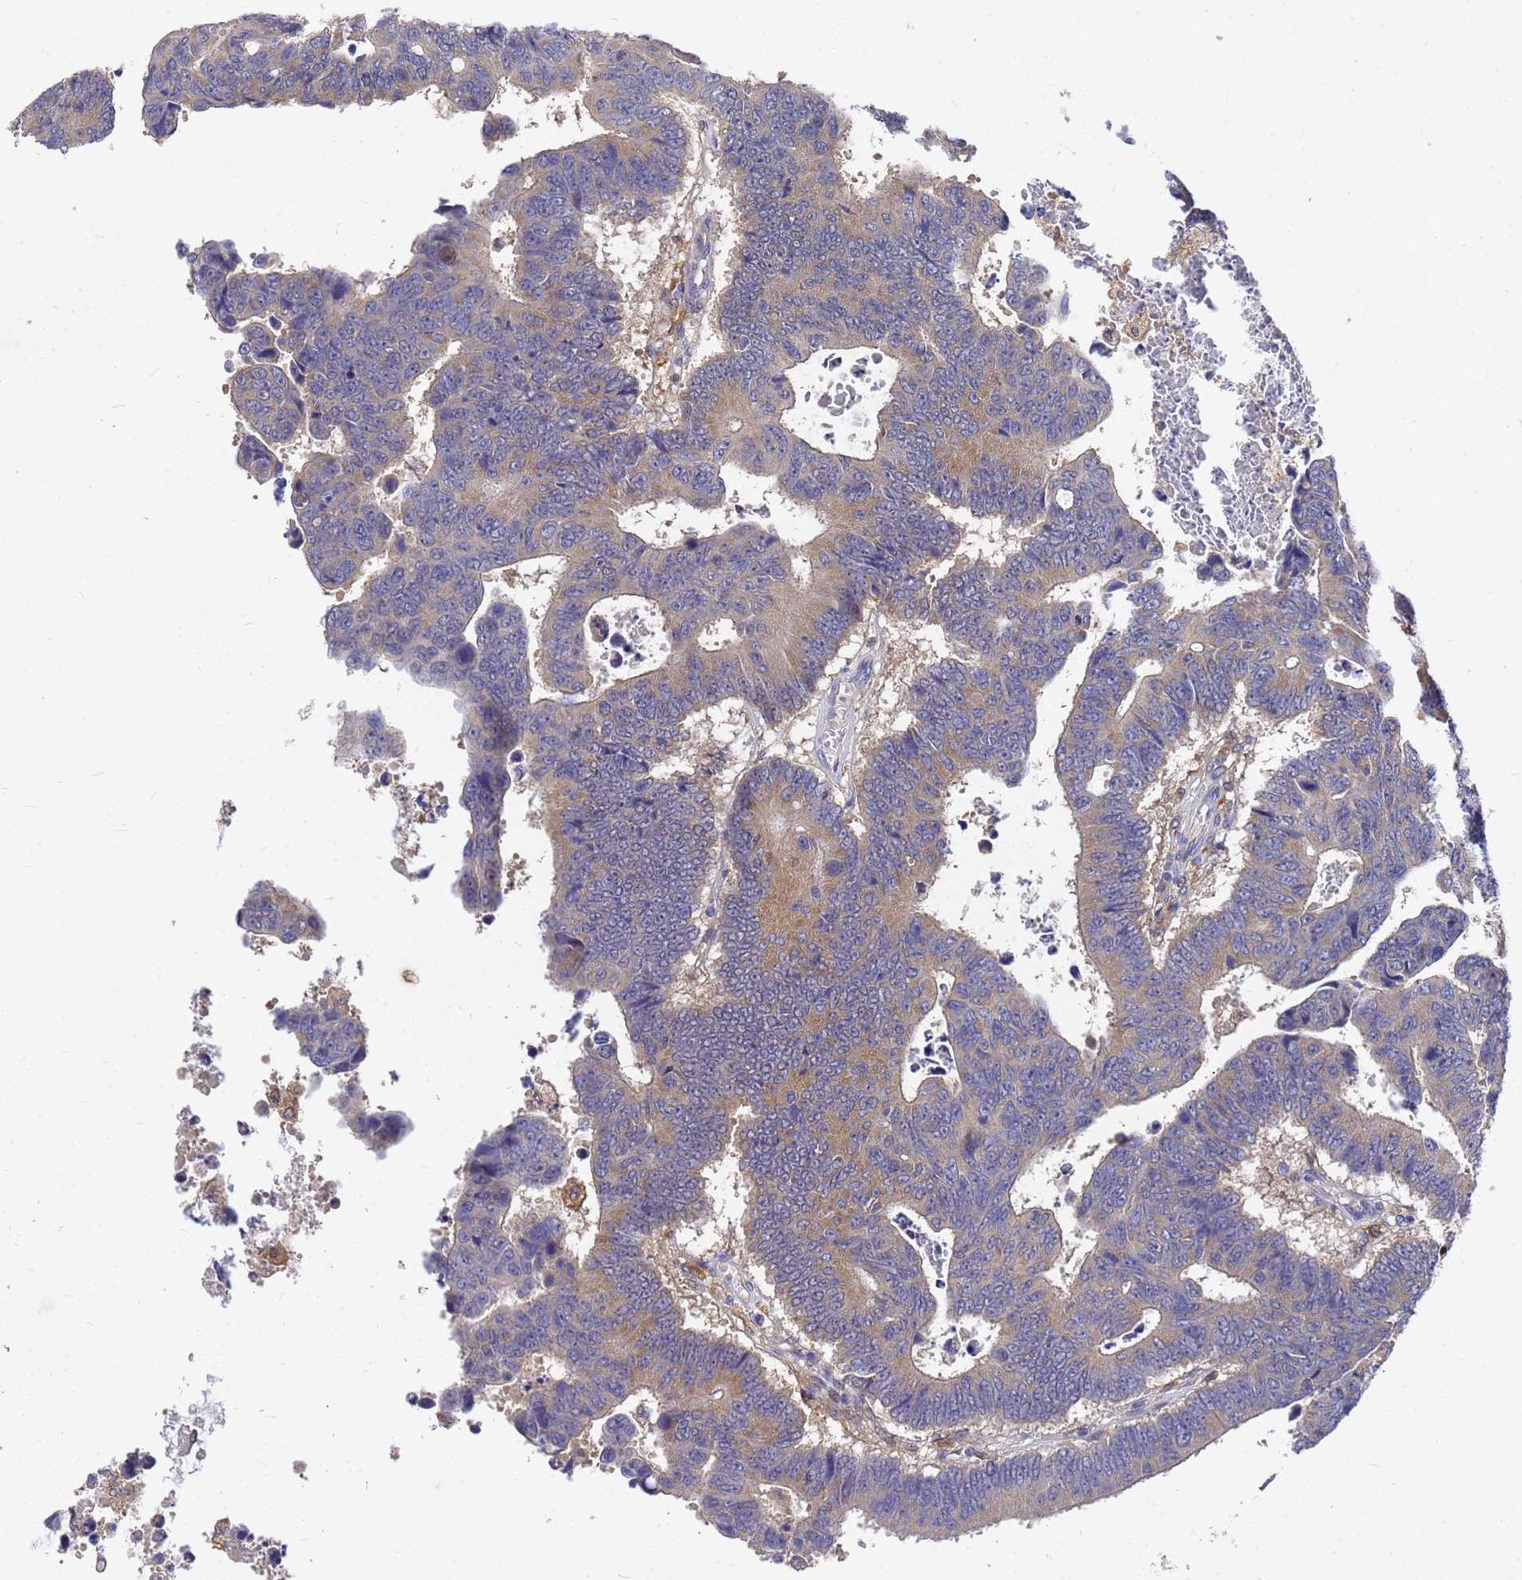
{"staining": {"intensity": "weak", "quantity": "25%-75%", "location": "cytoplasmic/membranous"}, "tissue": "colorectal cancer", "cell_type": "Tumor cells", "image_type": "cancer", "snomed": [{"axis": "morphology", "description": "Adenocarcinoma, NOS"}, {"axis": "topography", "description": "Rectum"}], "caption": "High-magnification brightfield microscopy of colorectal cancer (adenocarcinoma) stained with DAB (3,3'-diaminobenzidine) (brown) and counterstained with hematoxylin (blue). tumor cells exhibit weak cytoplasmic/membranous expression is seen in approximately25%-75% of cells. (DAB (3,3'-diaminobenzidine) = brown stain, brightfield microscopy at high magnification).", "gene": "SLC35E2B", "patient": {"sex": "male", "age": 84}}